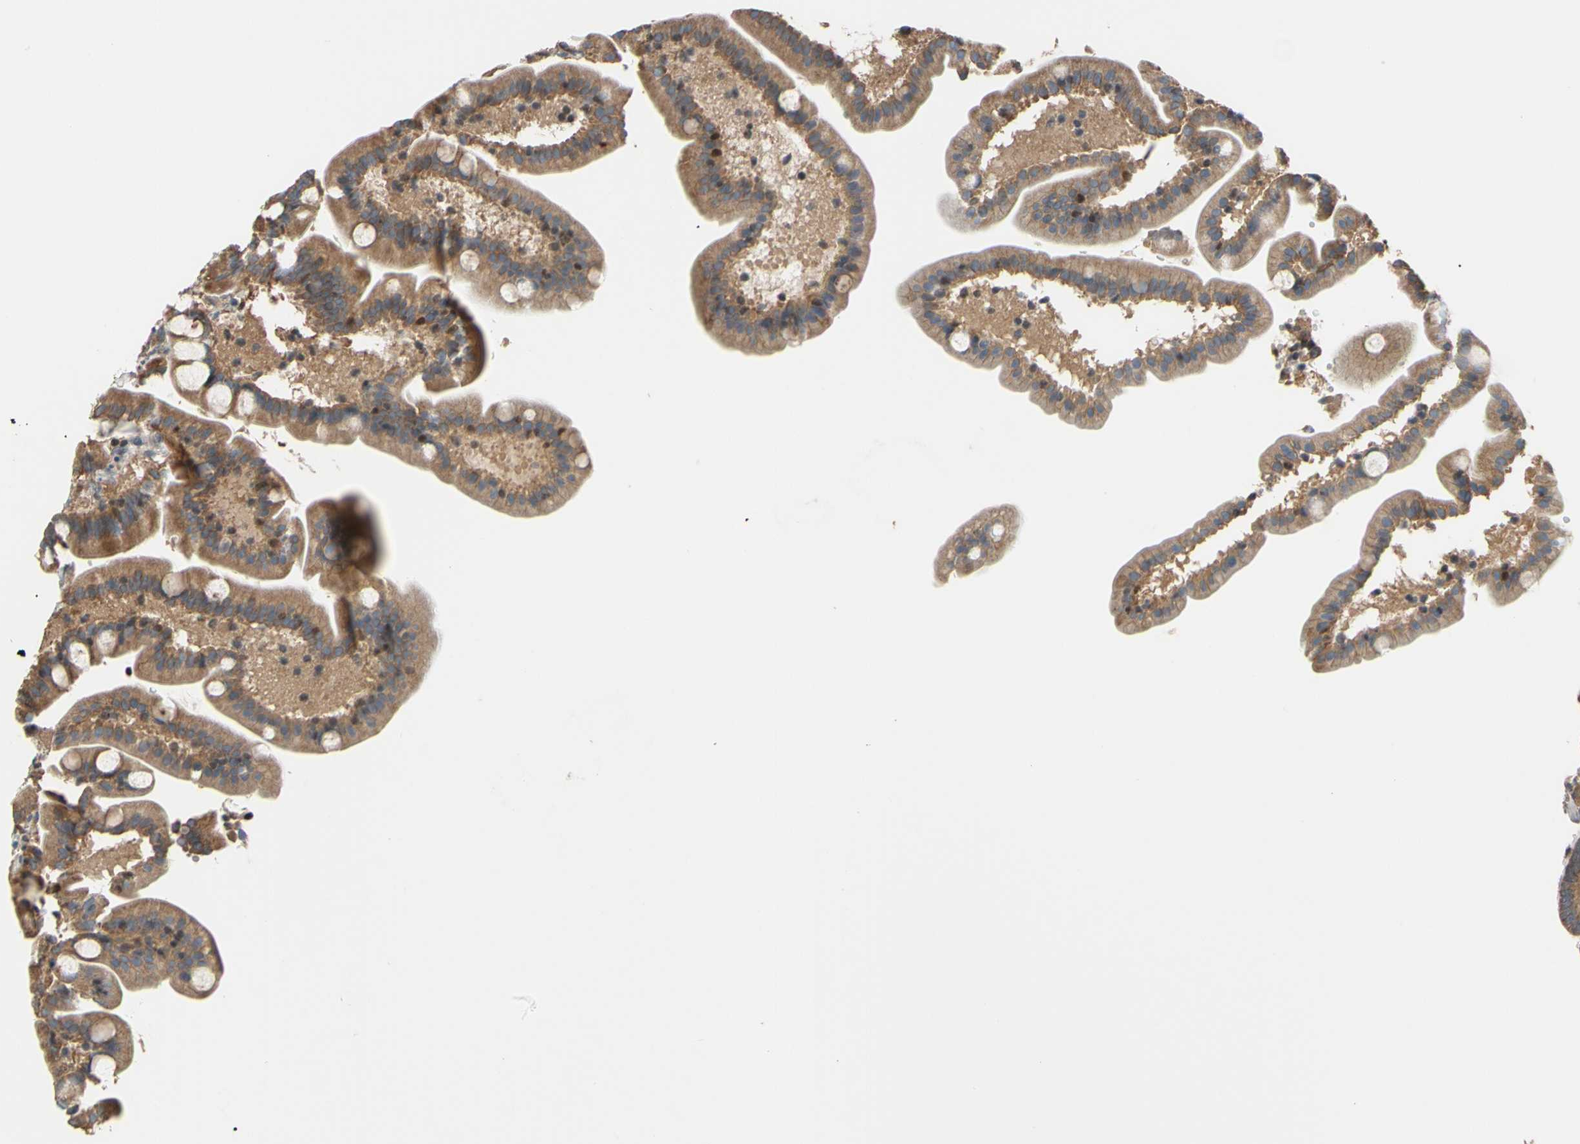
{"staining": {"intensity": "moderate", "quantity": ">75%", "location": "cytoplasmic/membranous"}, "tissue": "duodenum", "cell_type": "Glandular cells", "image_type": "normal", "snomed": [{"axis": "morphology", "description": "Normal tissue, NOS"}, {"axis": "topography", "description": "Duodenum"}], "caption": "Duodenum stained with a brown dye reveals moderate cytoplasmic/membranous positive expression in about >75% of glandular cells.", "gene": "SP4", "patient": {"sex": "male", "age": 54}}